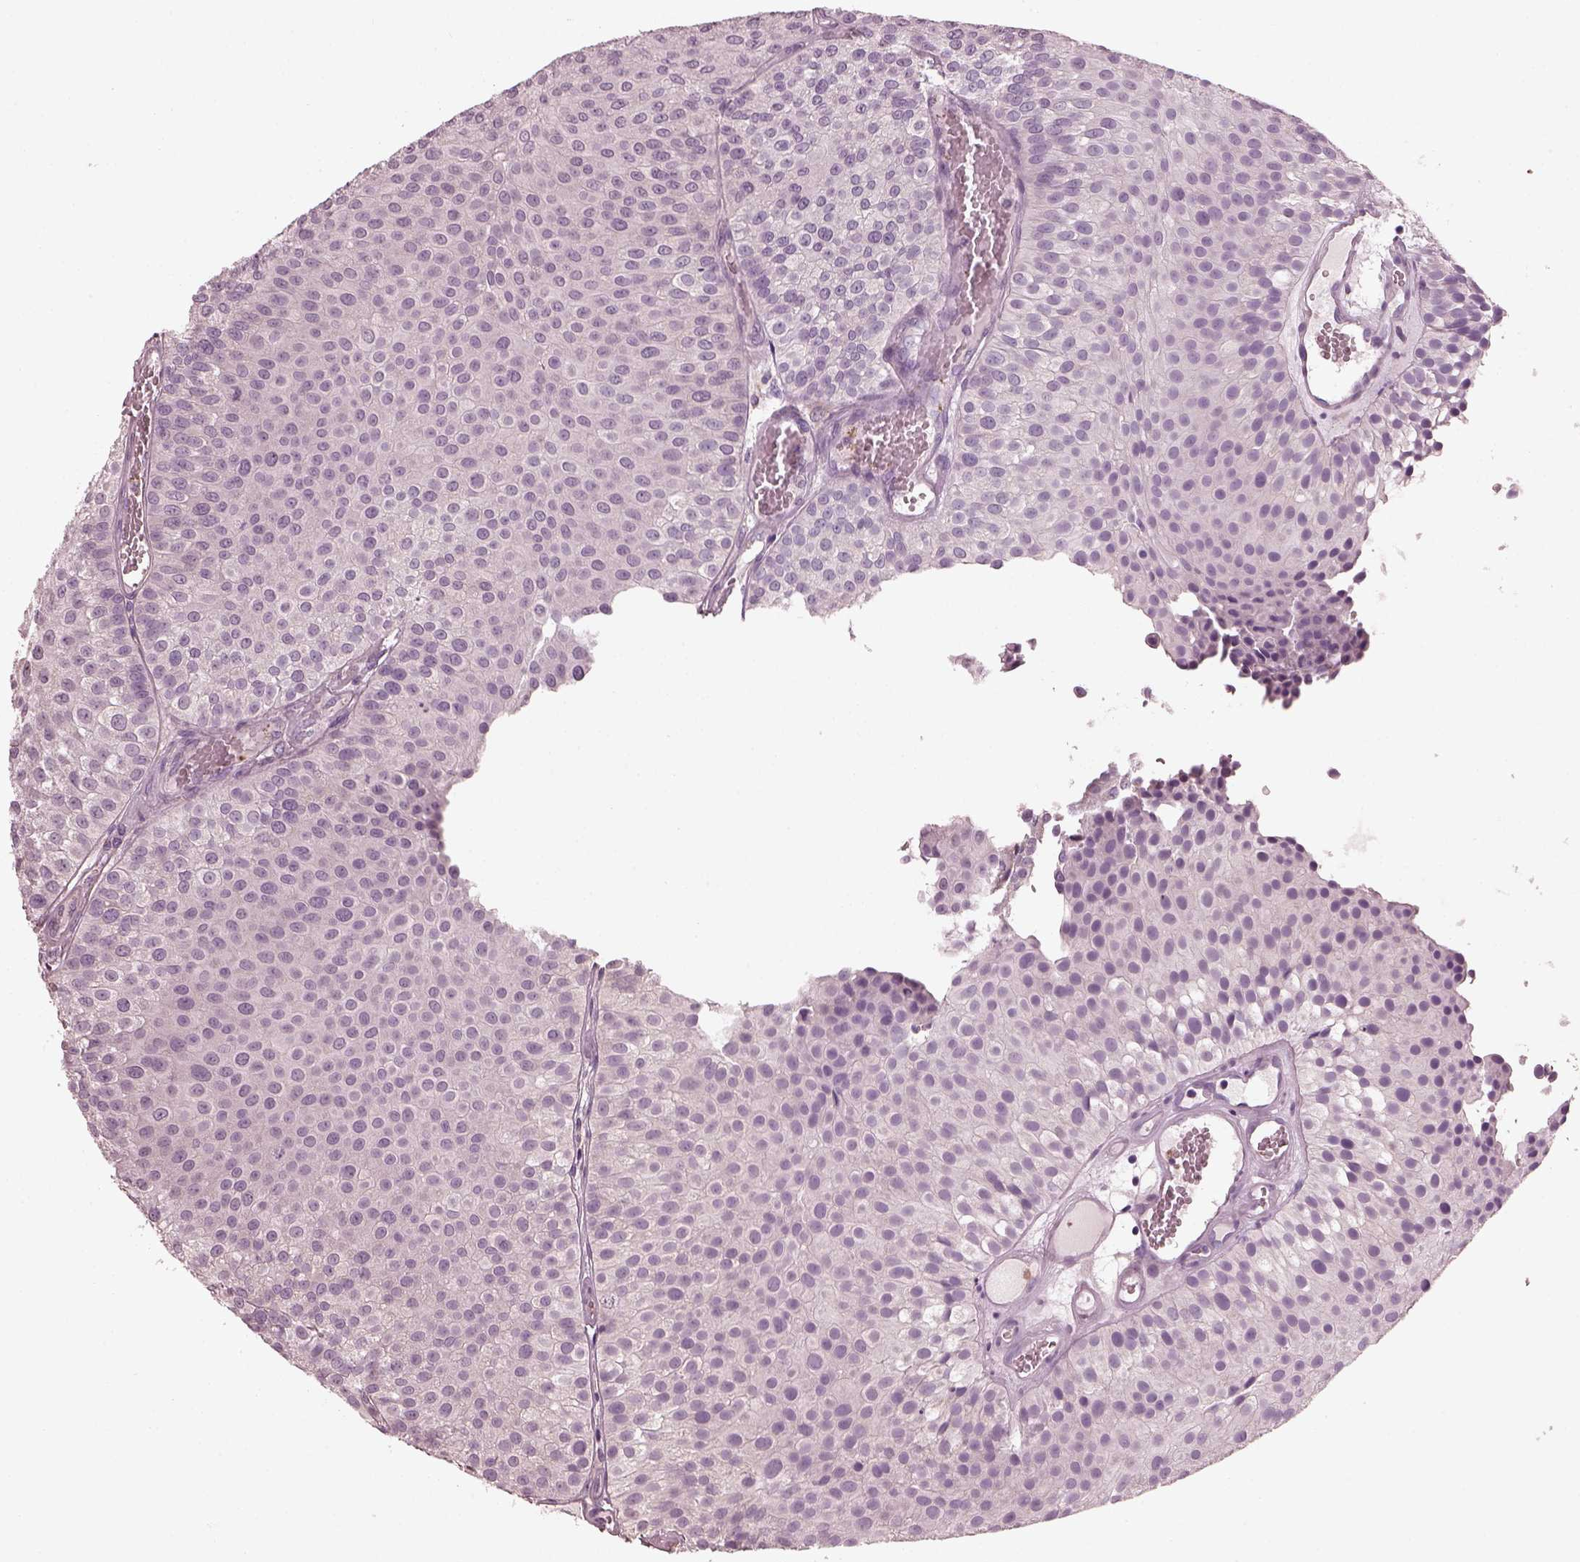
{"staining": {"intensity": "negative", "quantity": "none", "location": "none"}, "tissue": "urothelial cancer", "cell_type": "Tumor cells", "image_type": "cancer", "snomed": [{"axis": "morphology", "description": "Urothelial carcinoma, Low grade"}, {"axis": "topography", "description": "Urinary bladder"}], "caption": "Image shows no significant protein positivity in tumor cells of urothelial cancer. The staining was performed using DAB (3,3'-diaminobenzidine) to visualize the protein expression in brown, while the nuclei were stained in blue with hematoxylin (Magnification: 20x).", "gene": "EIF4E1B", "patient": {"sex": "female", "age": 87}}